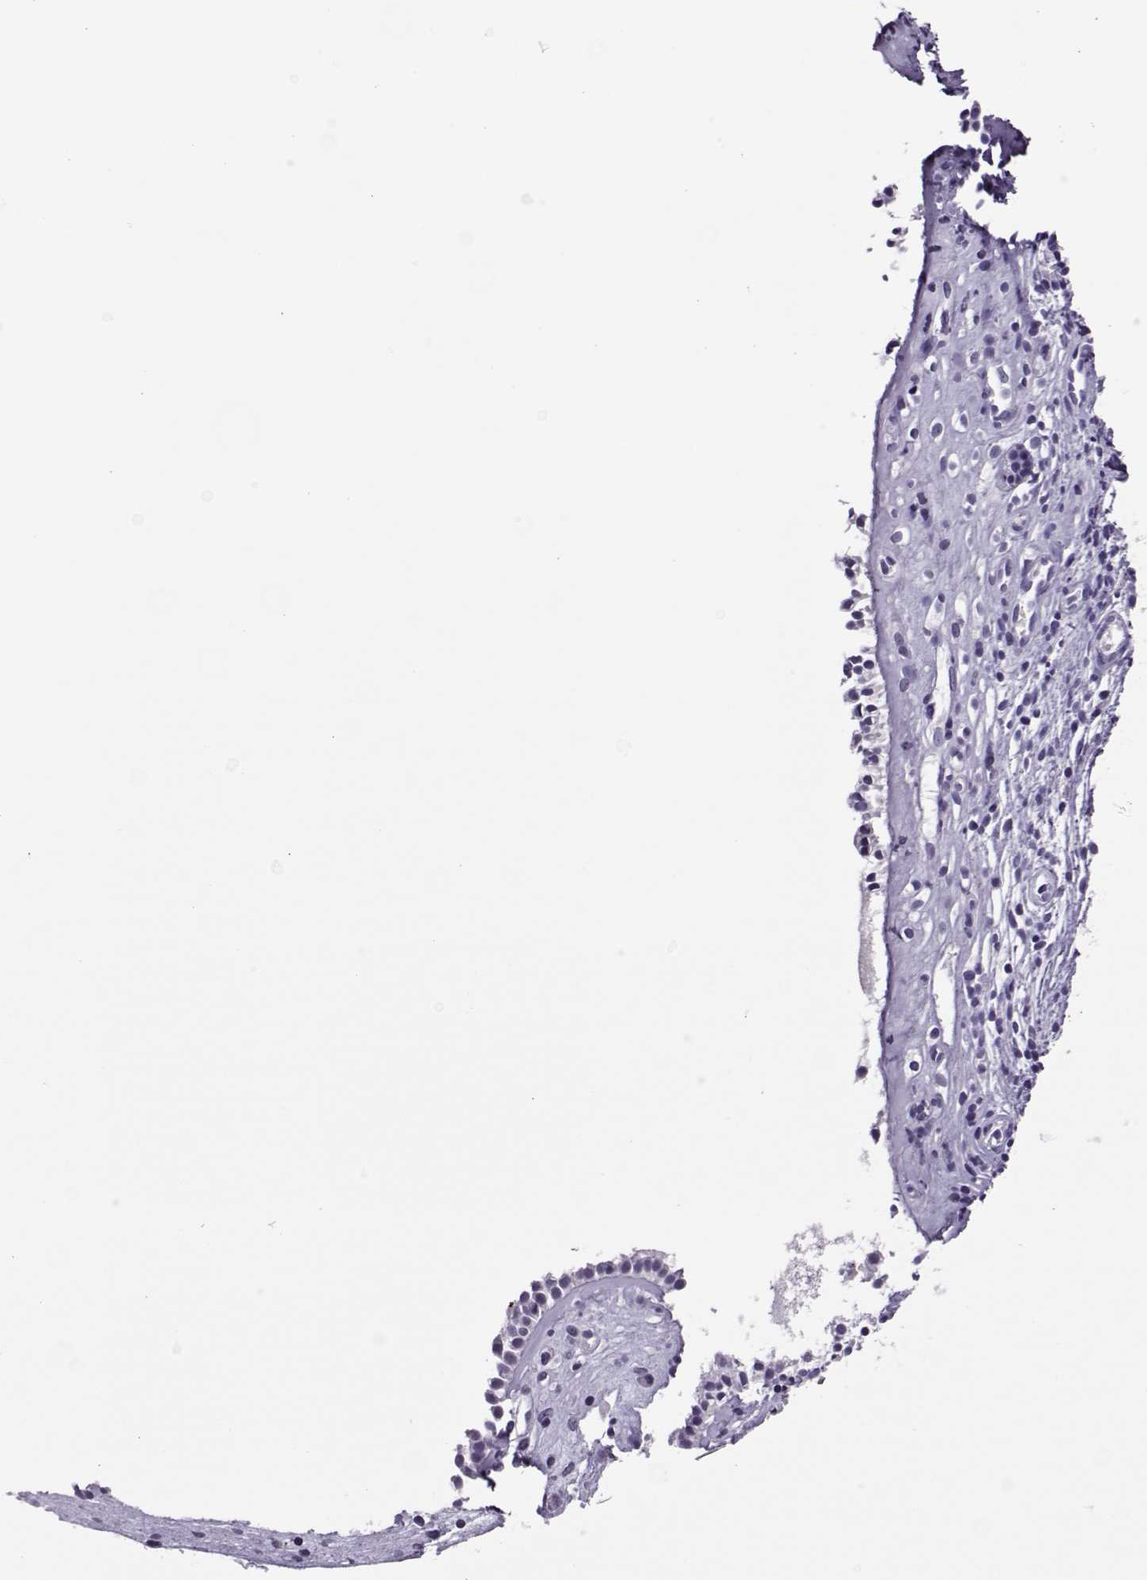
{"staining": {"intensity": "negative", "quantity": "none", "location": "none"}, "tissue": "nasopharynx", "cell_type": "Respiratory epithelial cells", "image_type": "normal", "snomed": [{"axis": "morphology", "description": "Normal tissue, NOS"}, {"axis": "topography", "description": "Nasopharynx"}], "caption": "DAB immunohistochemical staining of benign human nasopharynx displays no significant expression in respiratory epithelial cells. (DAB immunohistochemistry visualized using brightfield microscopy, high magnification).", "gene": "LINGO1", "patient": {"sex": "male", "age": 29}}